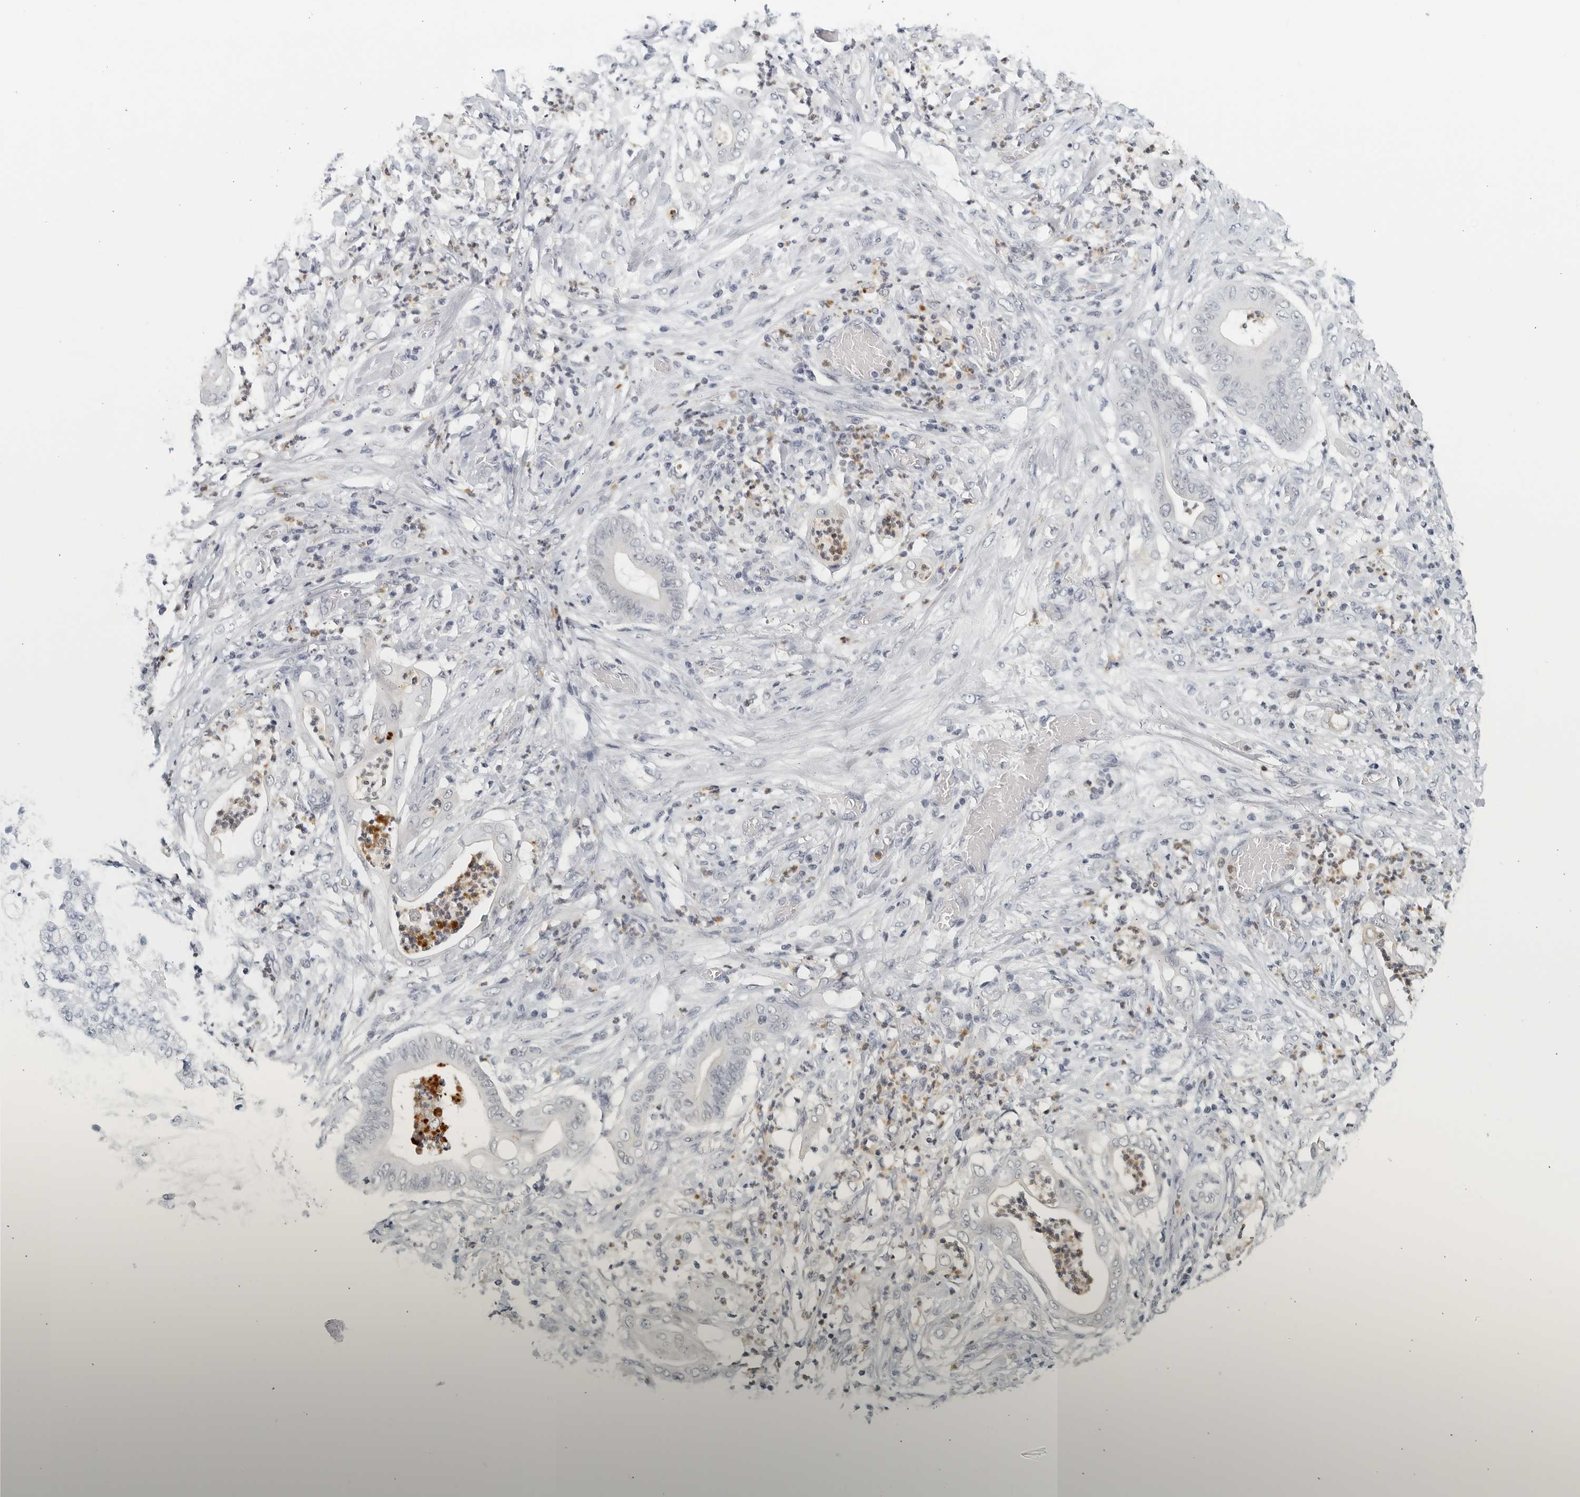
{"staining": {"intensity": "negative", "quantity": "none", "location": "none"}, "tissue": "stomach cancer", "cell_type": "Tumor cells", "image_type": "cancer", "snomed": [{"axis": "morphology", "description": "Adenocarcinoma, NOS"}, {"axis": "topography", "description": "Stomach"}], "caption": "Immunohistochemistry photomicrograph of human stomach cancer stained for a protein (brown), which shows no staining in tumor cells.", "gene": "KLK7", "patient": {"sex": "female", "age": 73}}